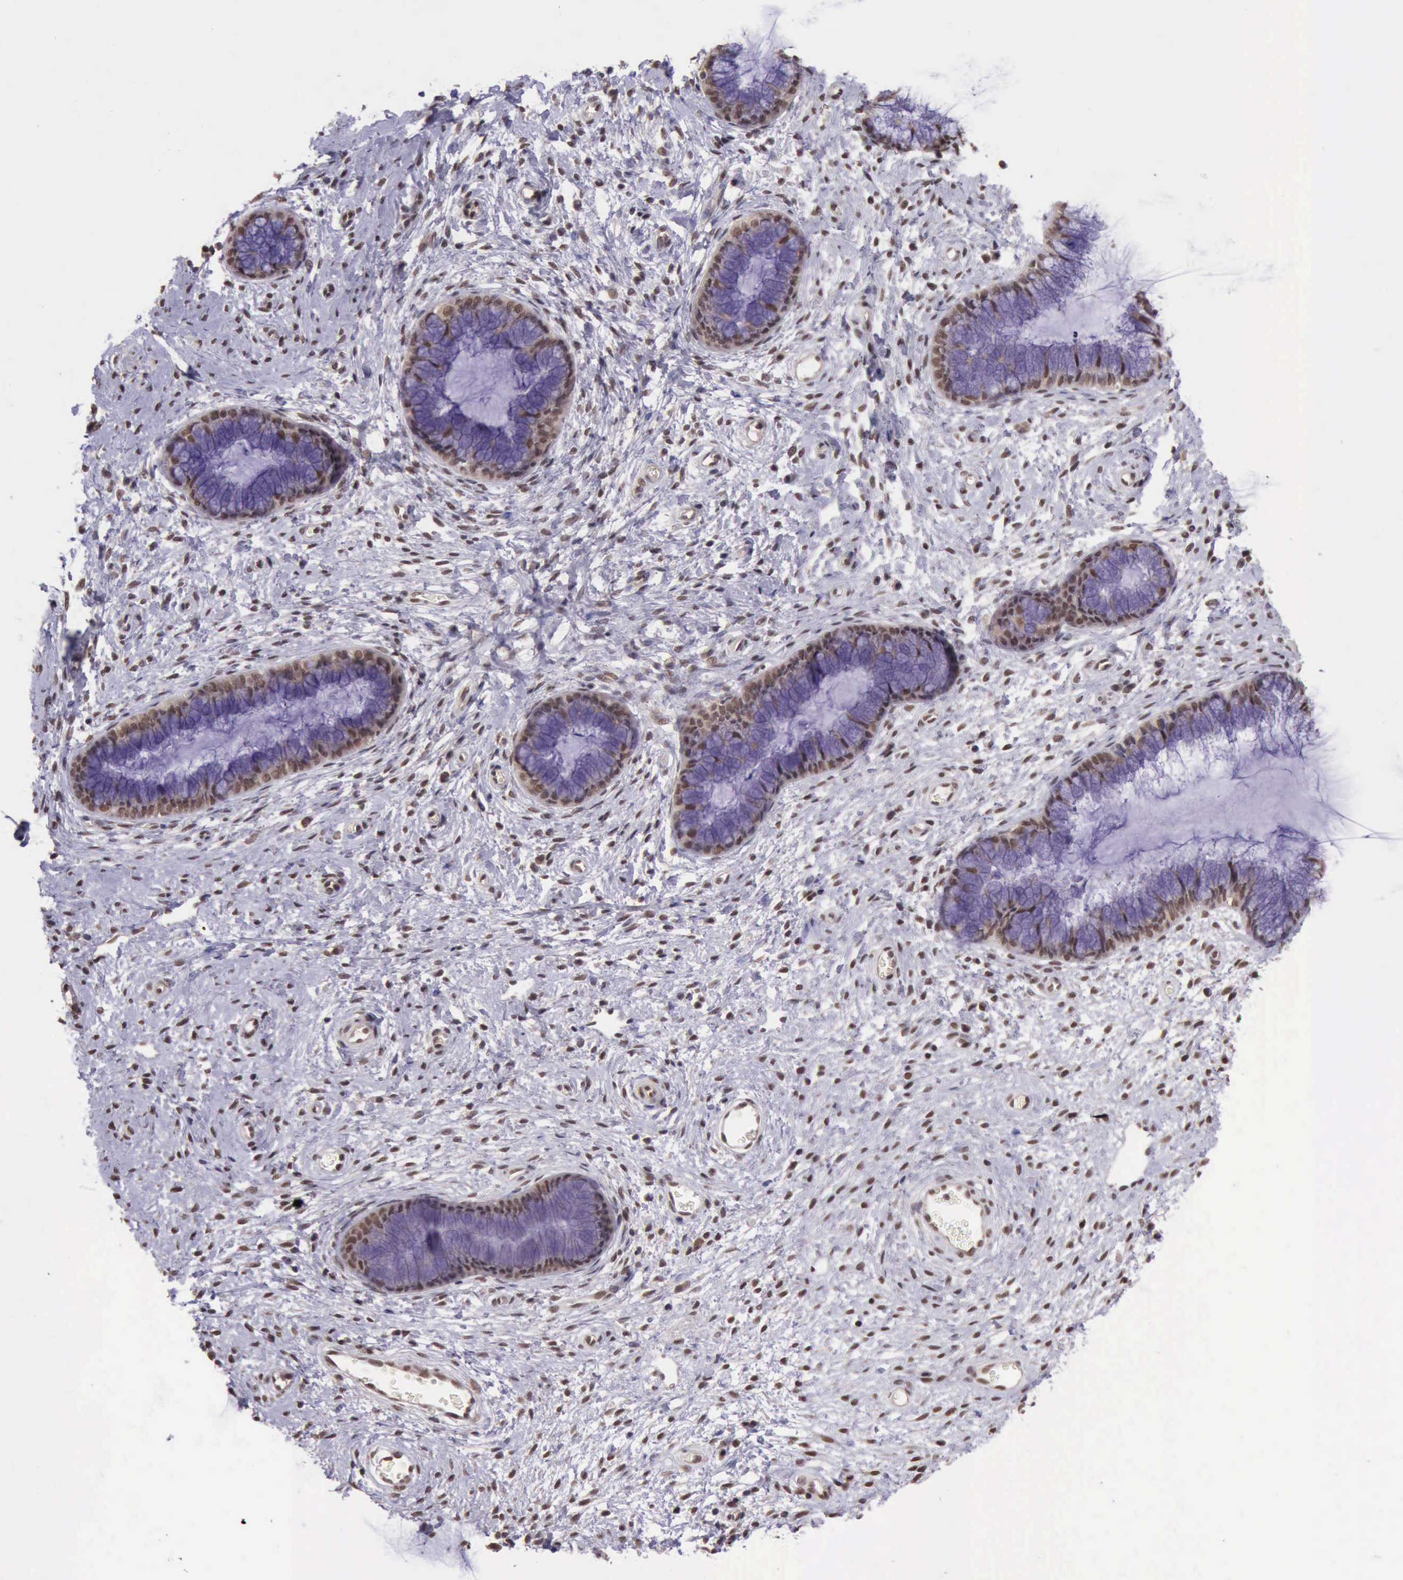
{"staining": {"intensity": "moderate", "quantity": ">75%", "location": "nuclear"}, "tissue": "cervix", "cell_type": "Glandular cells", "image_type": "normal", "snomed": [{"axis": "morphology", "description": "Normal tissue, NOS"}, {"axis": "topography", "description": "Cervix"}], "caption": "Protein positivity by IHC shows moderate nuclear expression in approximately >75% of glandular cells in normal cervix. (Brightfield microscopy of DAB IHC at high magnification).", "gene": "PRPF39", "patient": {"sex": "female", "age": 27}}